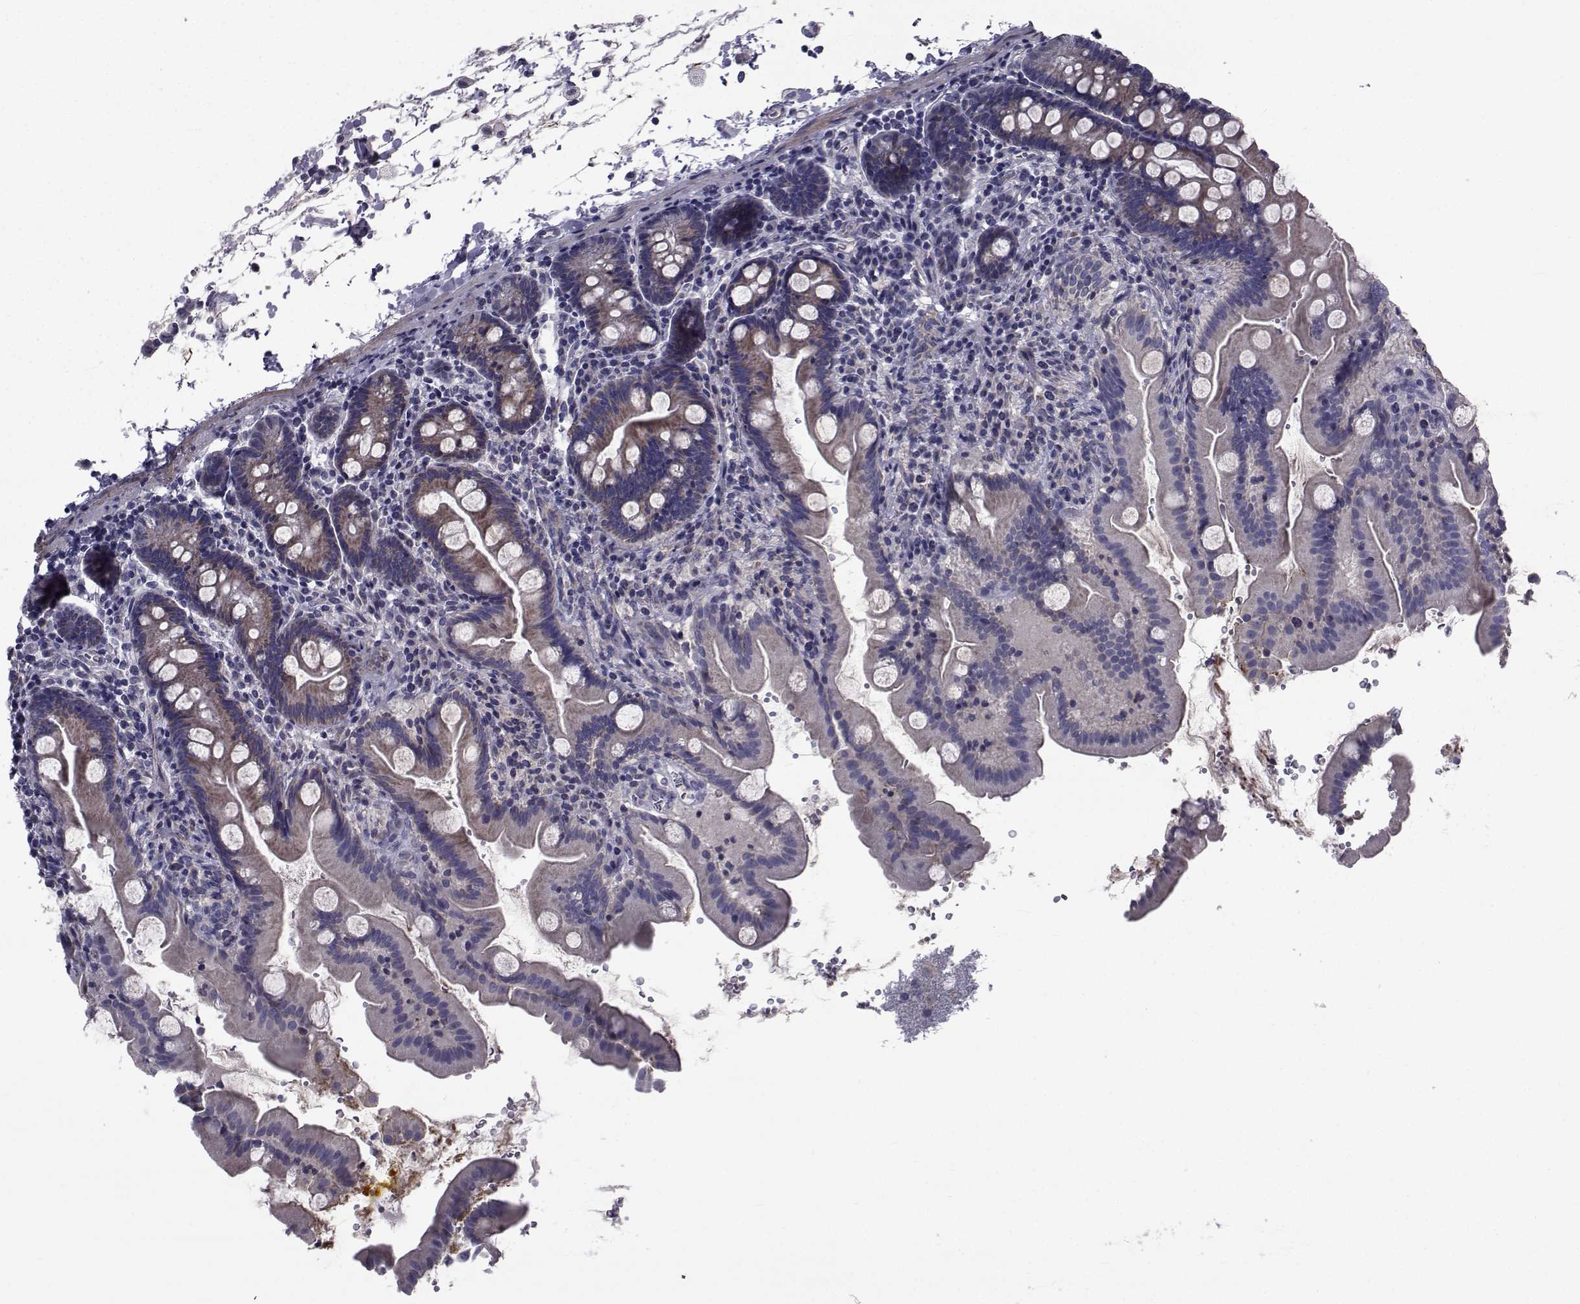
{"staining": {"intensity": "negative", "quantity": "none", "location": "none"}, "tissue": "small intestine", "cell_type": "Glandular cells", "image_type": "normal", "snomed": [{"axis": "morphology", "description": "Normal tissue, NOS"}, {"axis": "topography", "description": "Small intestine"}], "caption": "Human small intestine stained for a protein using immunohistochemistry (IHC) exhibits no positivity in glandular cells.", "gene": "CFAP74", "patient": {"sex": "female", "age": 44}}